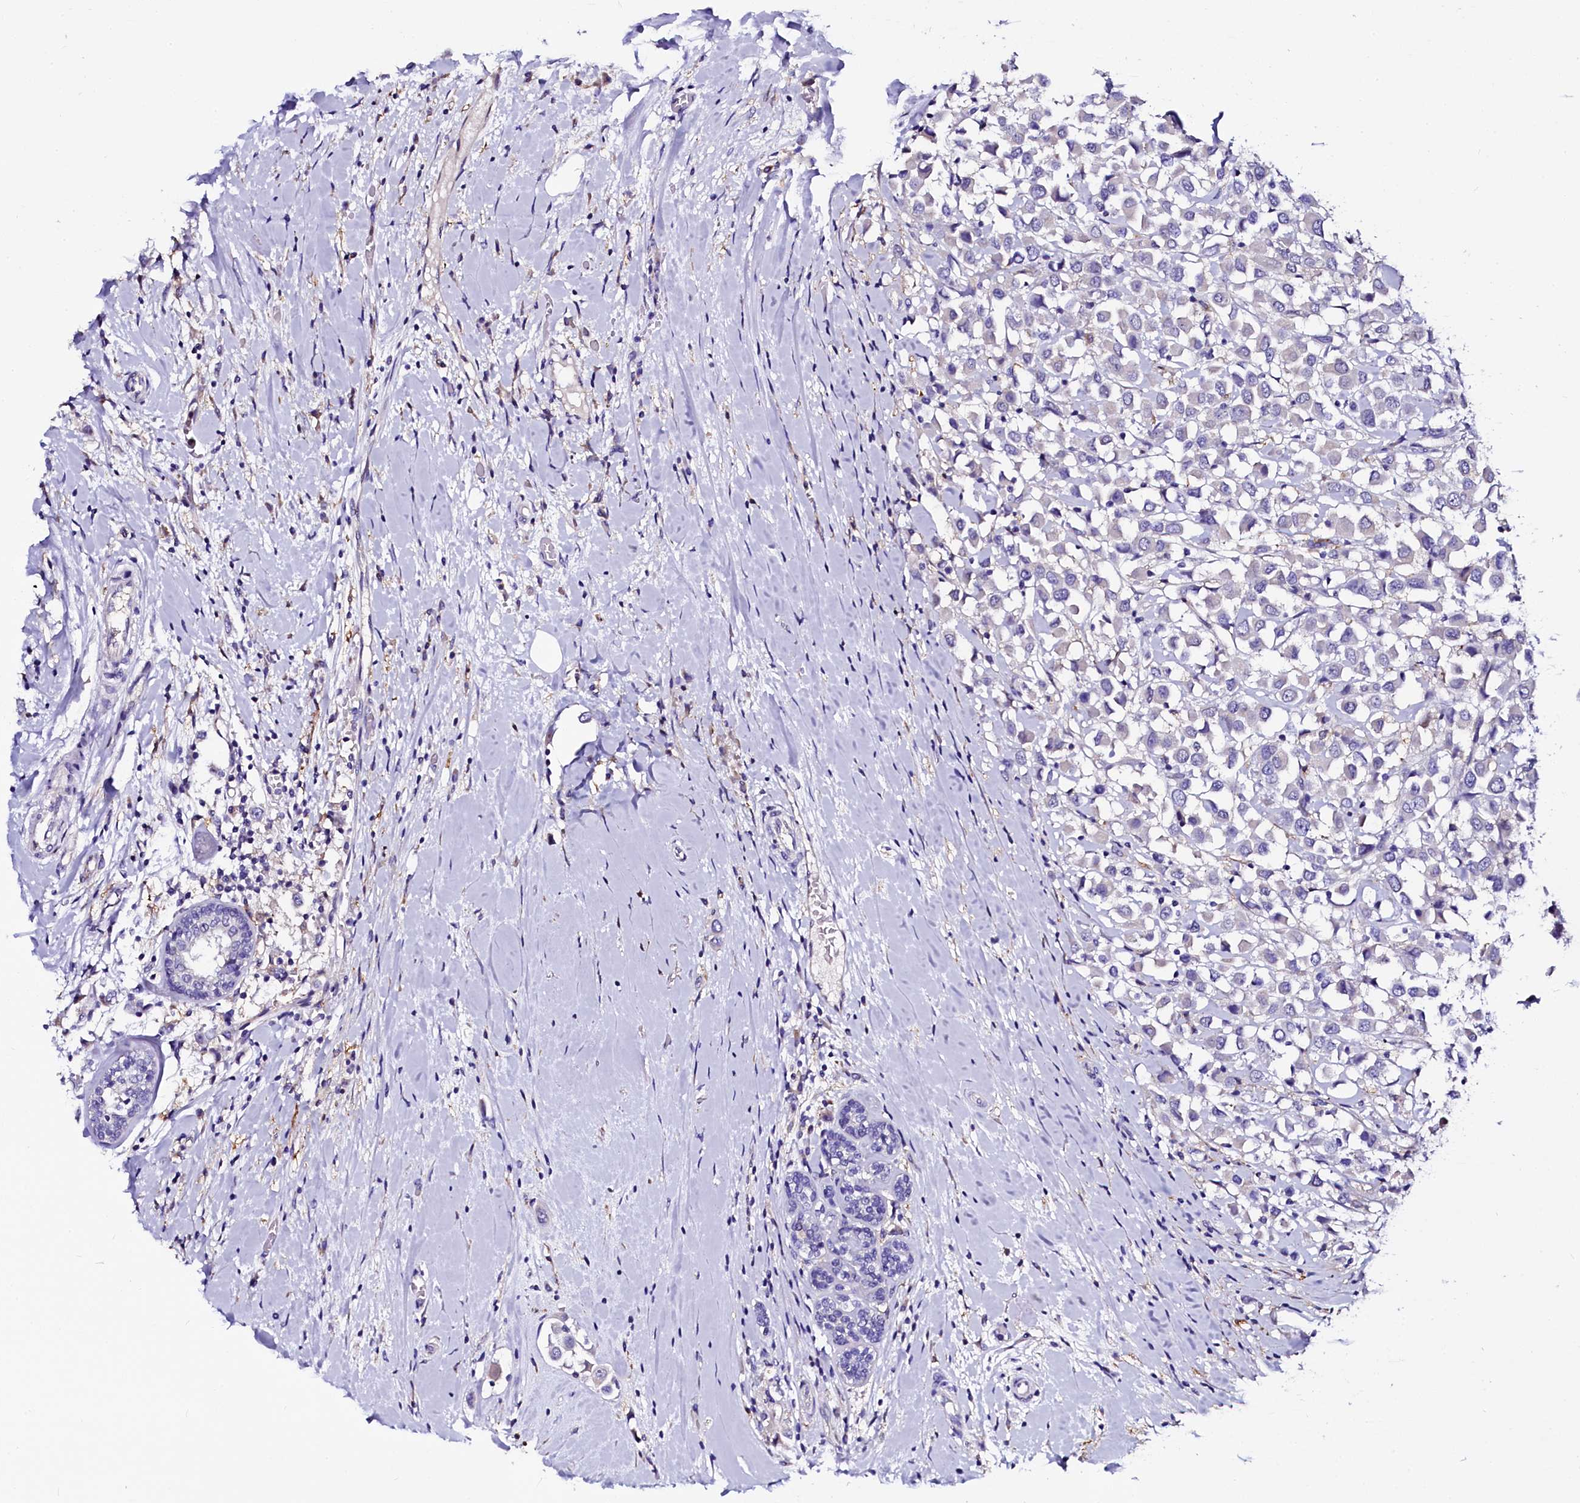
{"staining": {"intensity": "negative", "quantity": "none", "location": "none"}, "tissue": "breast cancer", "cell_type": "Tumor cells", "image_type": "cancer", "snomed": [{"axis": "morphology", "description": "Duct carcinoma"}, {"axis": "topography", "description": "Breast"}], "caption": "This is an immunohistochemistry (IHC) micrograph of human invasive ductal carcinoma (breast). There is no positivity in tumor cells.", "gene": "OTOL1", "patient": {"sex": "female", "age": 61}}